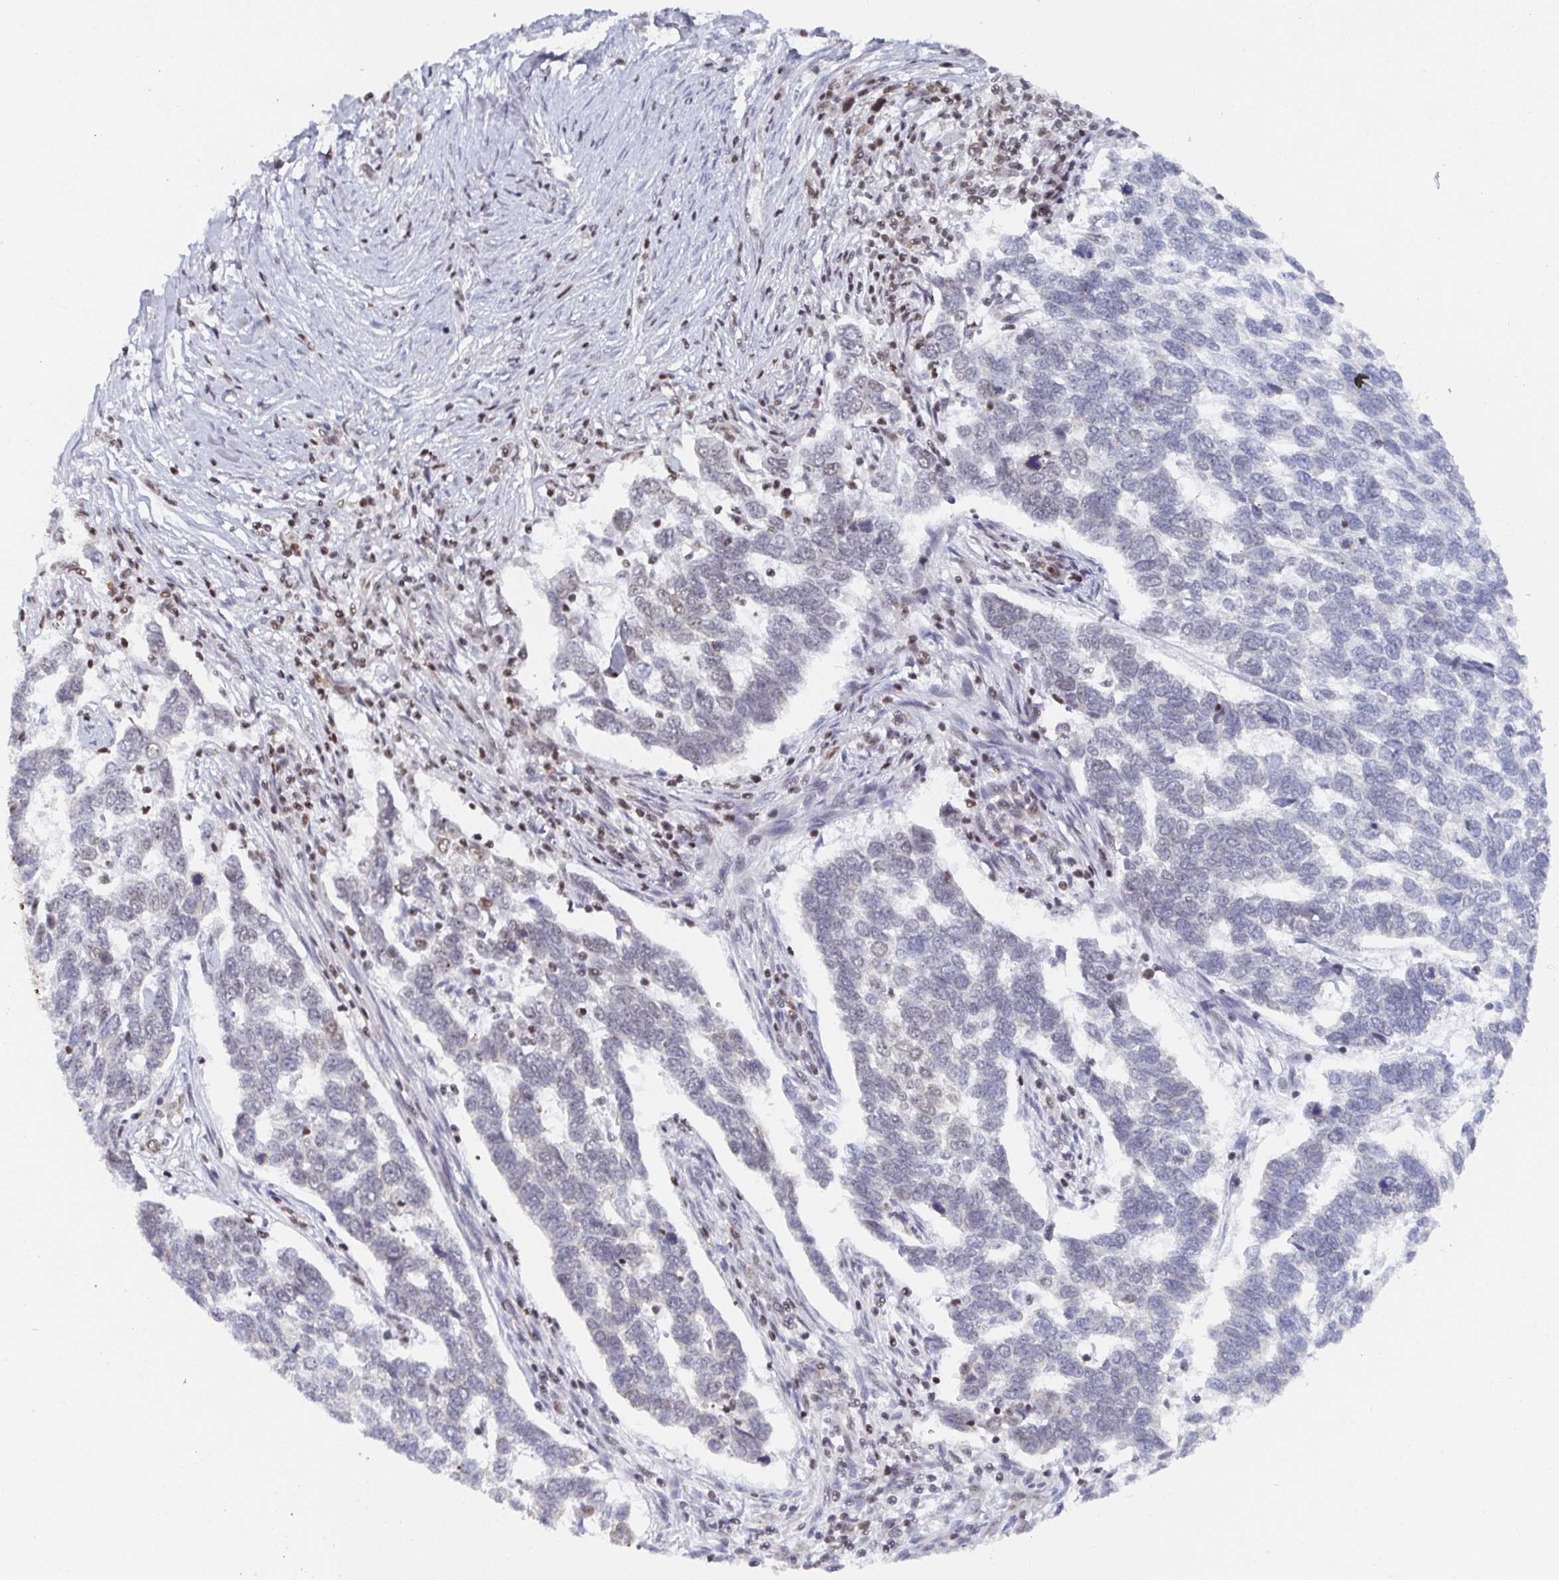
{"staining": {"intensity": "negative", "quantity": "none", "location": "none"}, "tissue": "skin cancer", "cell_type": "Tumor cells", "image_type": "cancer", "snomed": [{"axis": "morphology", "description": "Basal cell carcinoma"}, {"axis": "topography", "description": "Skin"}], "caption": "Protein analysis of skin cancer reveals no significant positivity in tumor cells.", "gene": "EWSR1", "patient": {"sex": "female", "age": 65}}